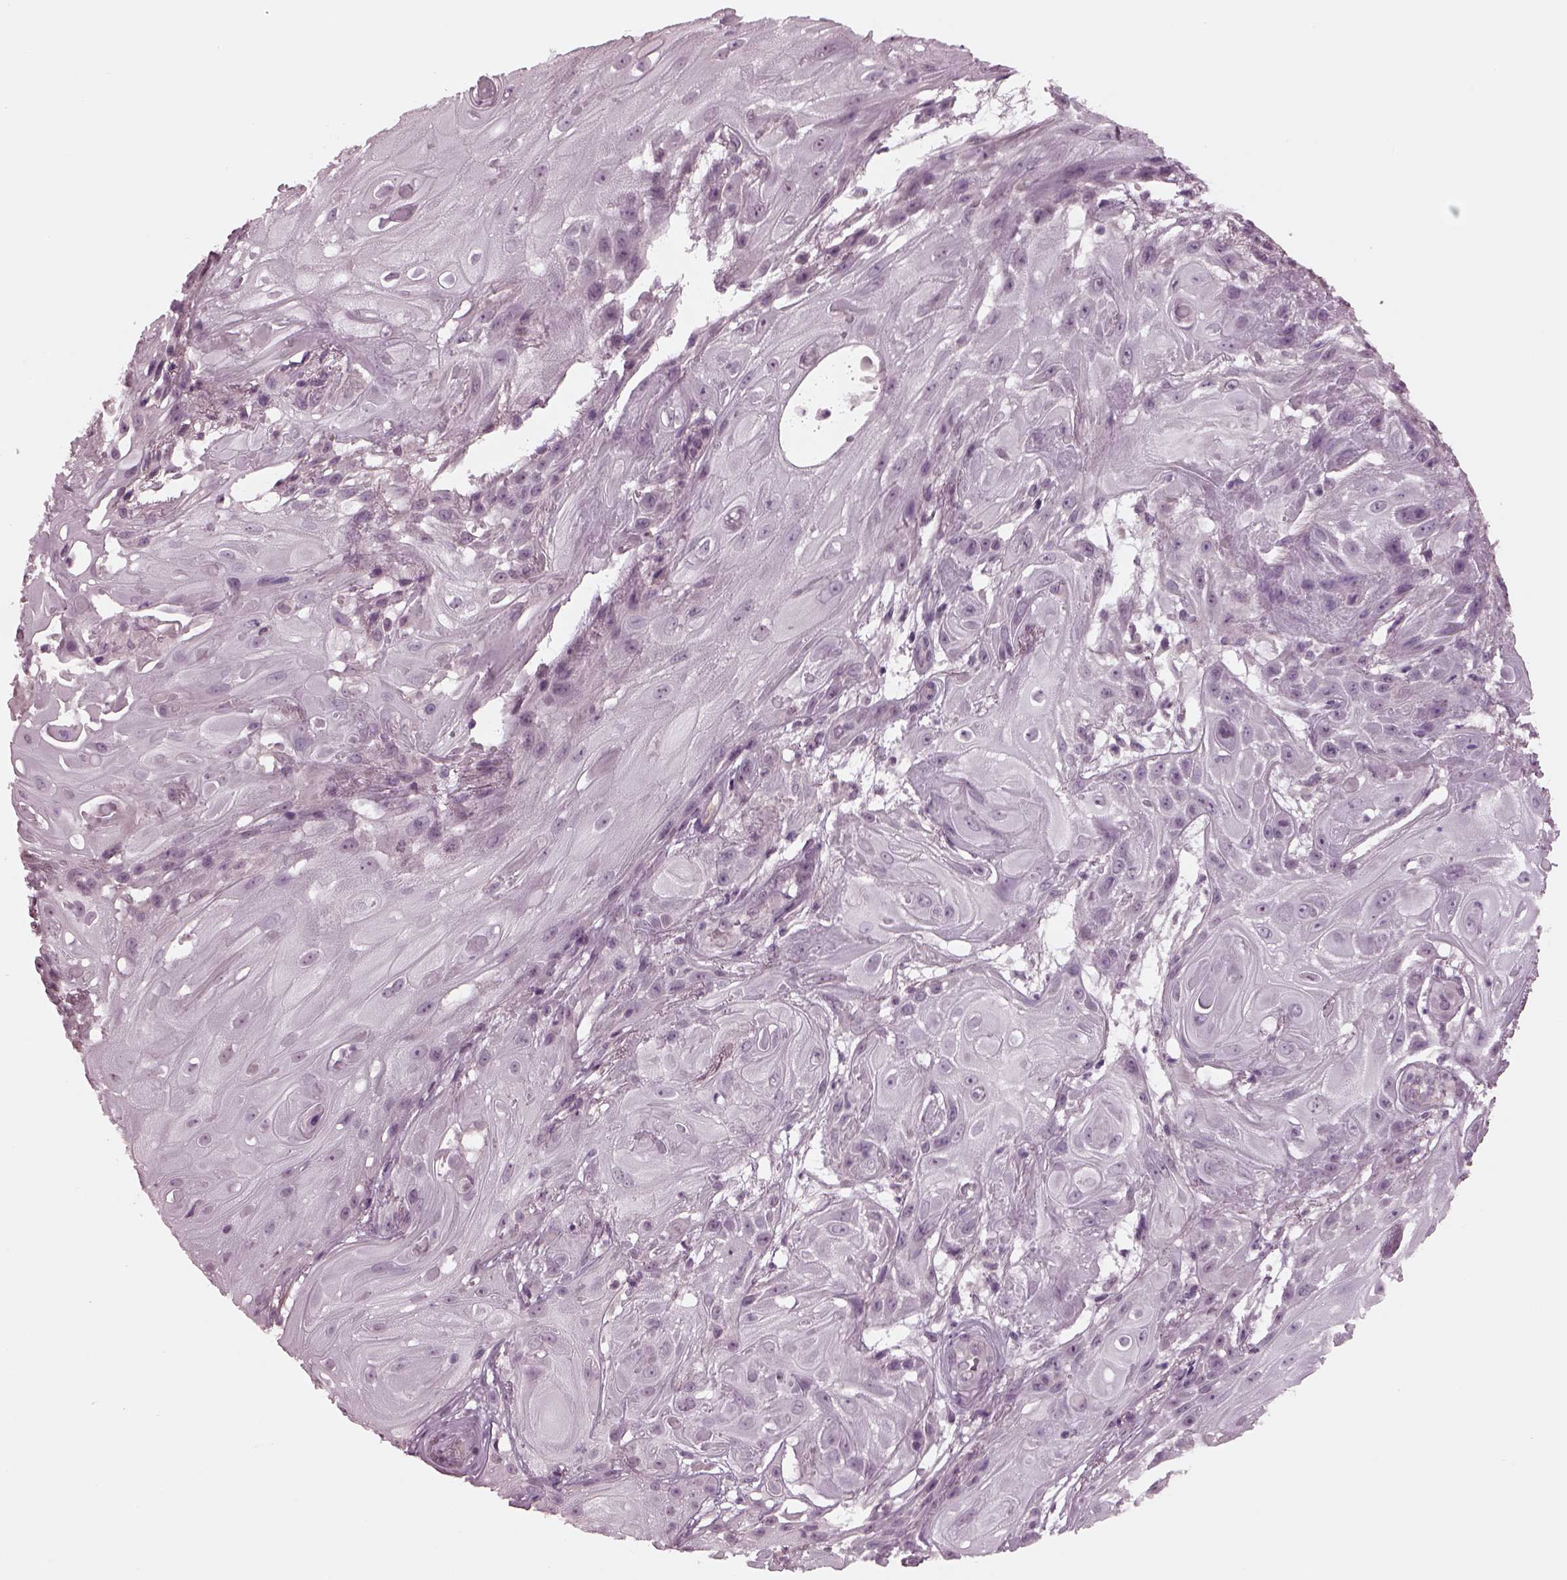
{"staining": {"intensity": "negative", "quantity": "none", "location": "none"}, "tissue": "skin cancer", "cell_type": "Tumor cells", "image_type": "cancer", "snomed": [{"axis": "morphology", "description": "Squamous cell carcinoma, NOS"}, {"axis": "topography", "description": "Skin"}], "caption": "Tumor cells show no significant positivity in skin cancer.", "gene": "CLCN4", "patient": {"sex": "male", "age": 62}}